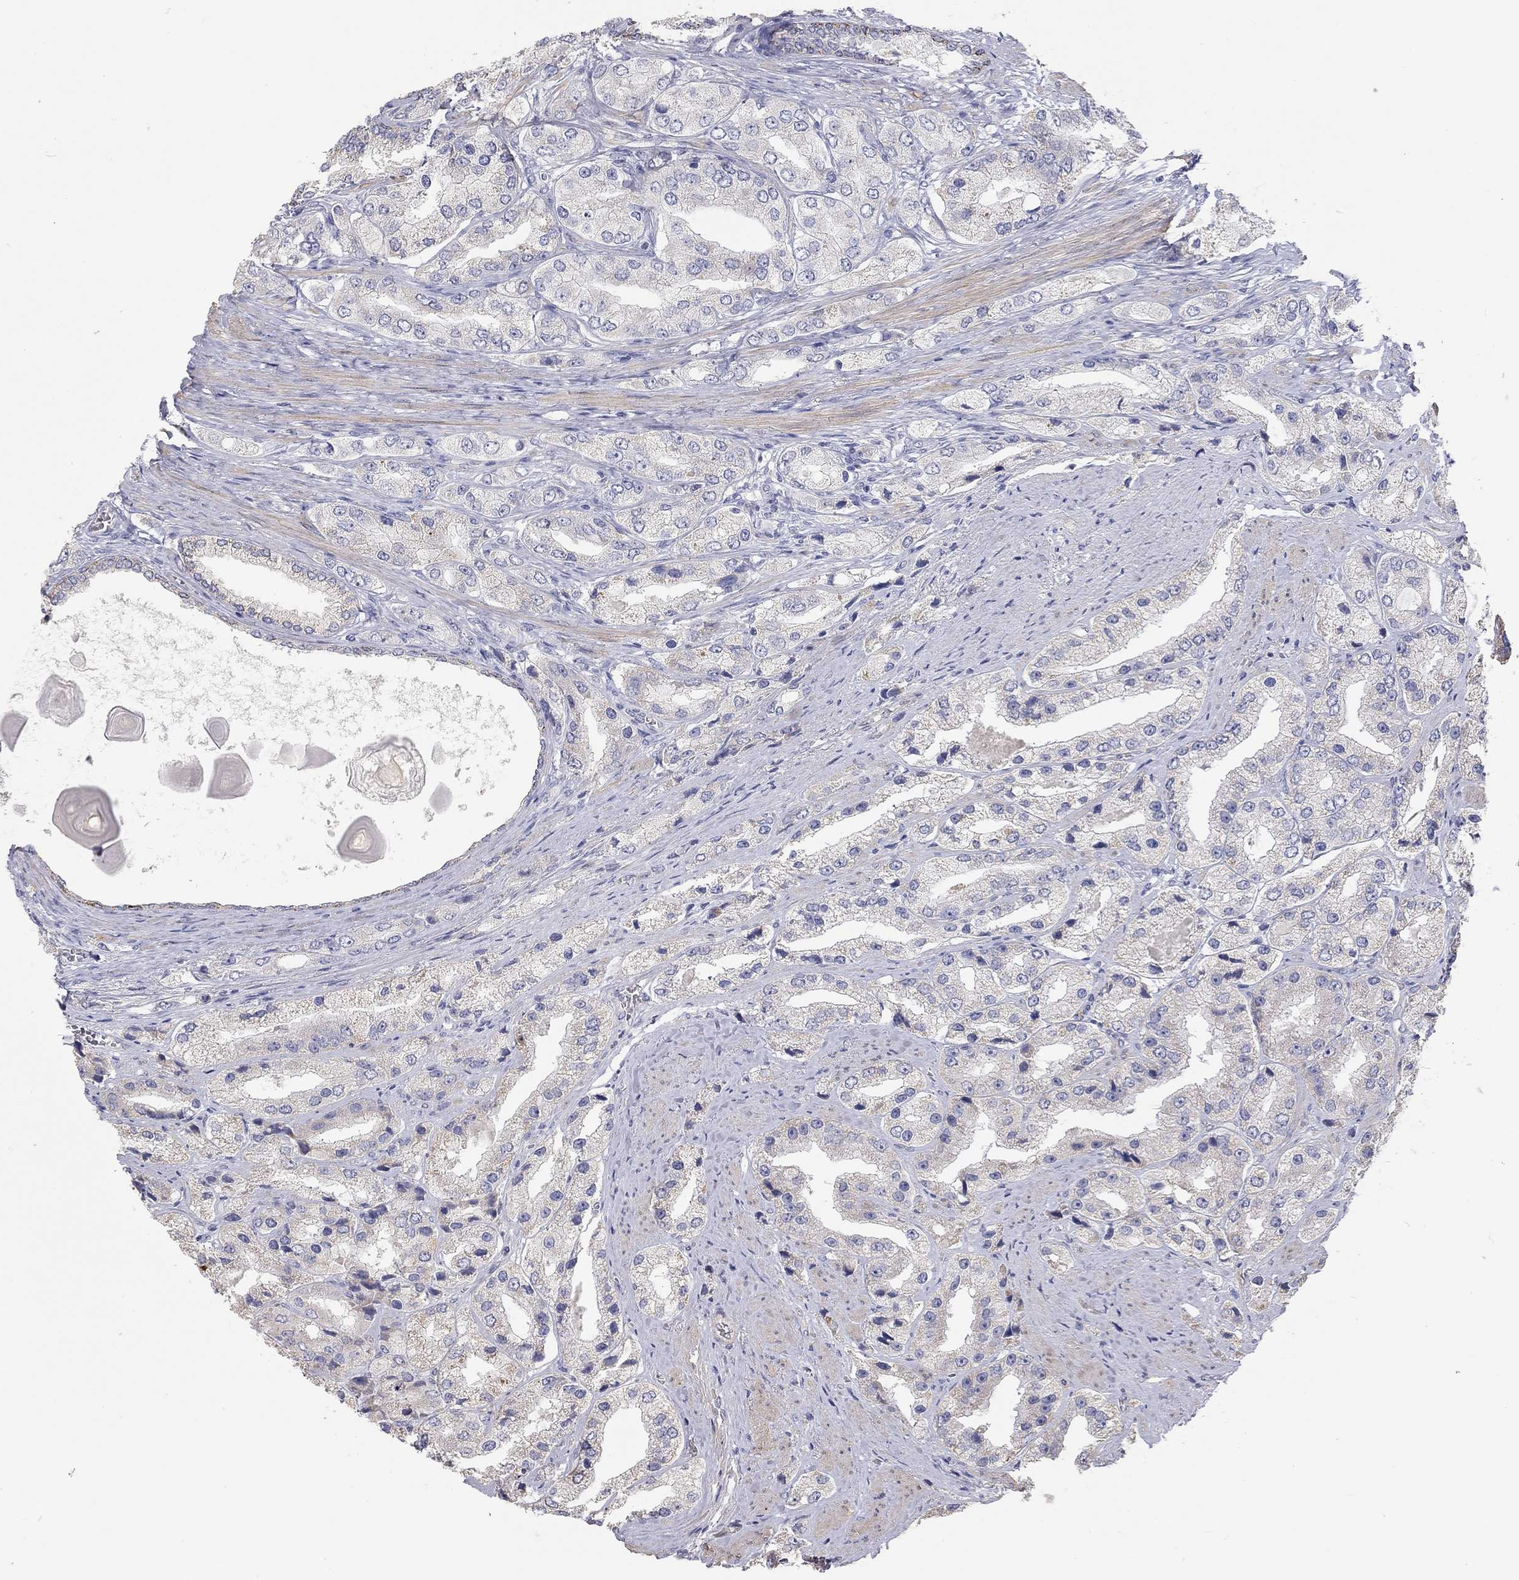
{"staining": {"intensity": "negative", "quantity": "none", "location": "none"}, "tissue": "prostate cancer", "cell_type": "Tumor cells", "image_type": "cancer", "snomed": [{"axis": "morphology", "description": "Adenocarcinoma, Low grade"}, {"axis": "topography", "description": "Prostate"}], "caption": "Immunohistochemistry micrograph of prostate low-grade adenocarcinoma stained for a protein (brown), which demonstrates no positivity in tumor cells.", "gene": "PAPSS2", "patient": {"sex": "male", "age": 69}}